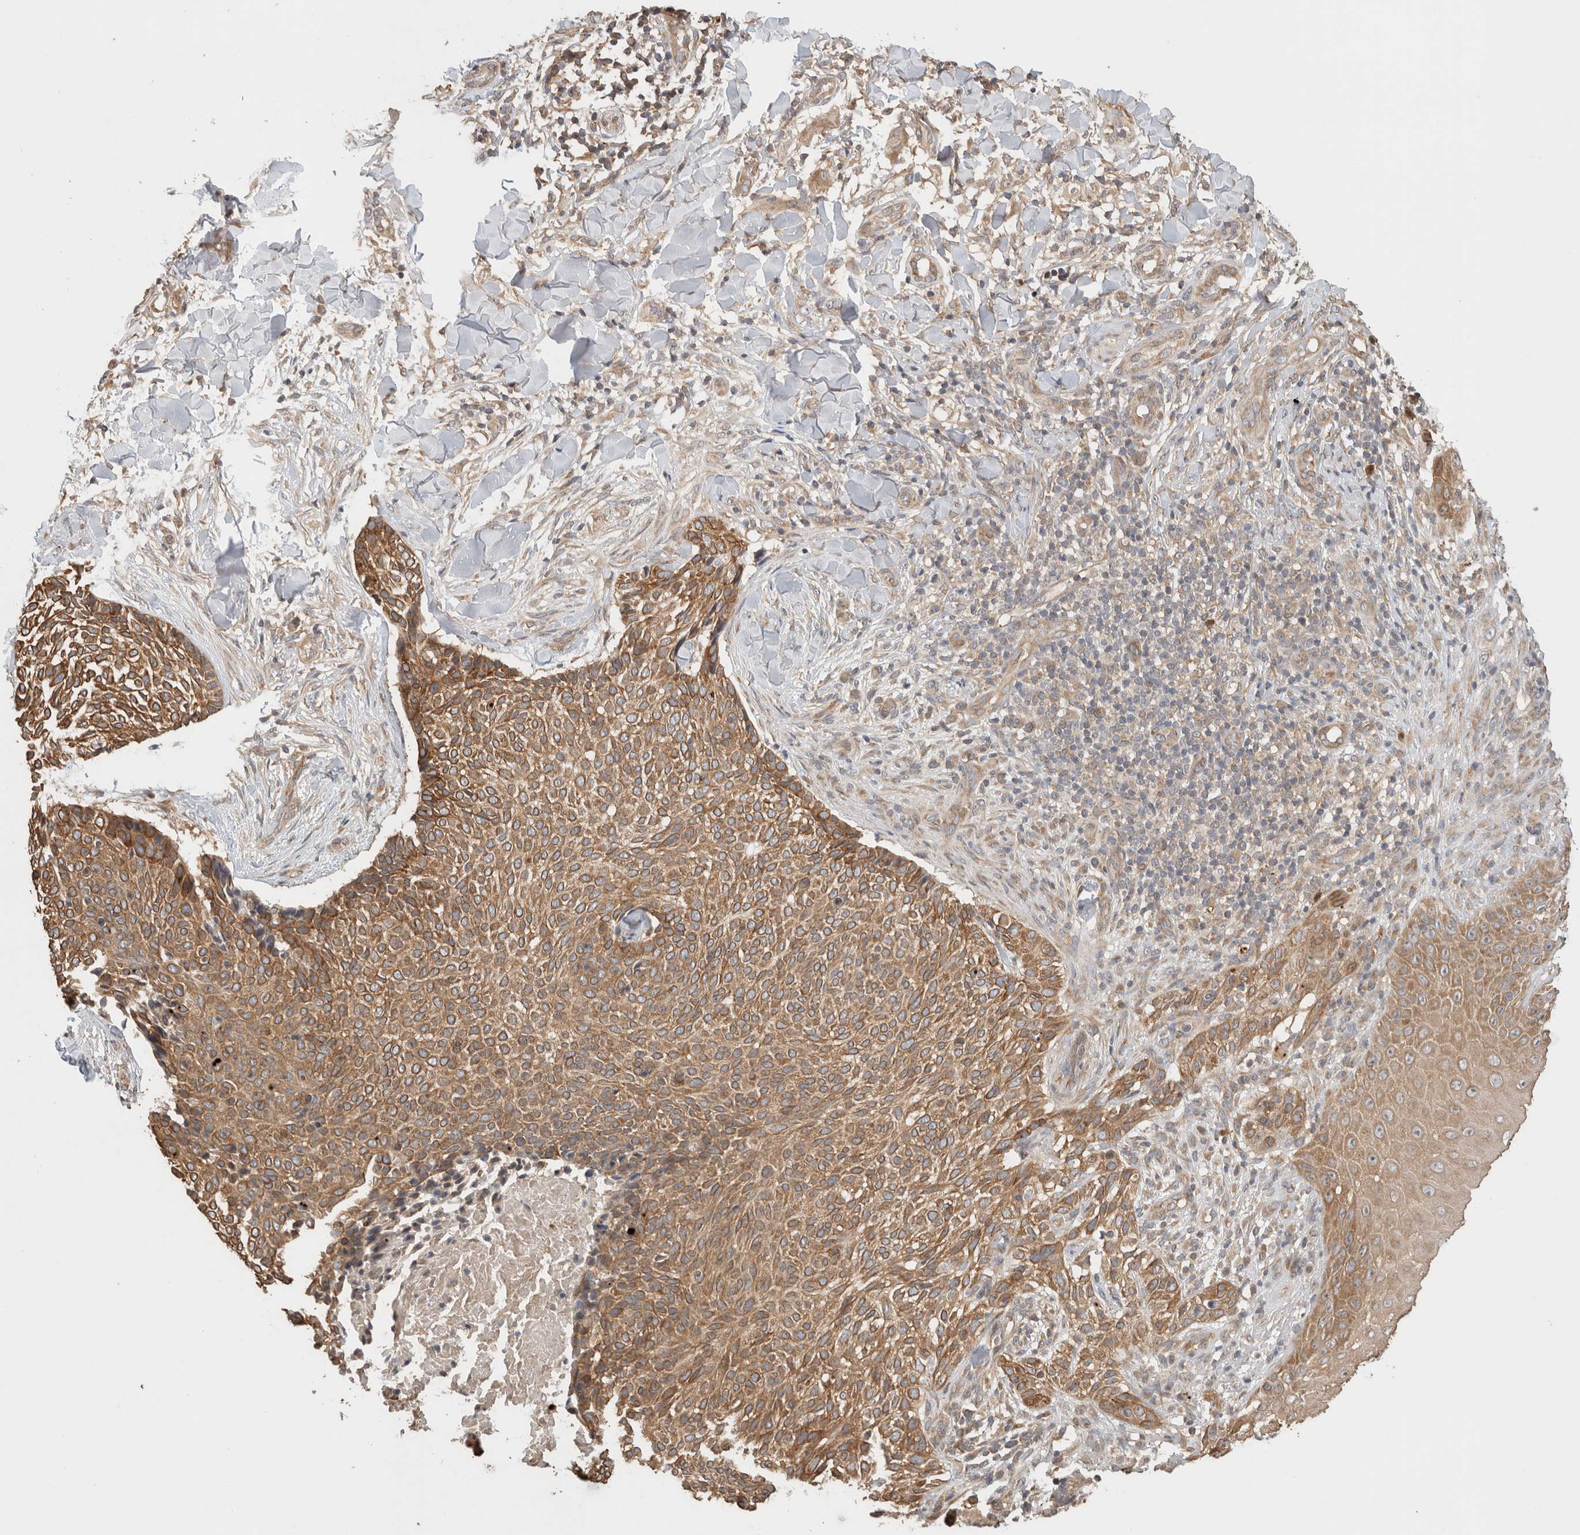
{"staining": {"intensity": "moderate", "quantity": ">75%", "location": "cytoplasmic/membranous"}, "tissue": "skin cancer", "cell_type": "Tumor cells", "image_type": "cancer", "snomed": [{"axis": "morphology", "description": "Normal tissue, NOS"}, {"axis": "morphology", "description": "Basal cell carcinoma"}, {"axis": "topography", "description": "Skin"}], "caption": "Approximately >75% of tumor cells in basal cell carcinoma (skin) show moderate cytoplasmic/membranous protein staining as visualized by brown immunohistochemical staining.", "gene": "PUM1", "patient": {"sex": "male", "age": 67}}